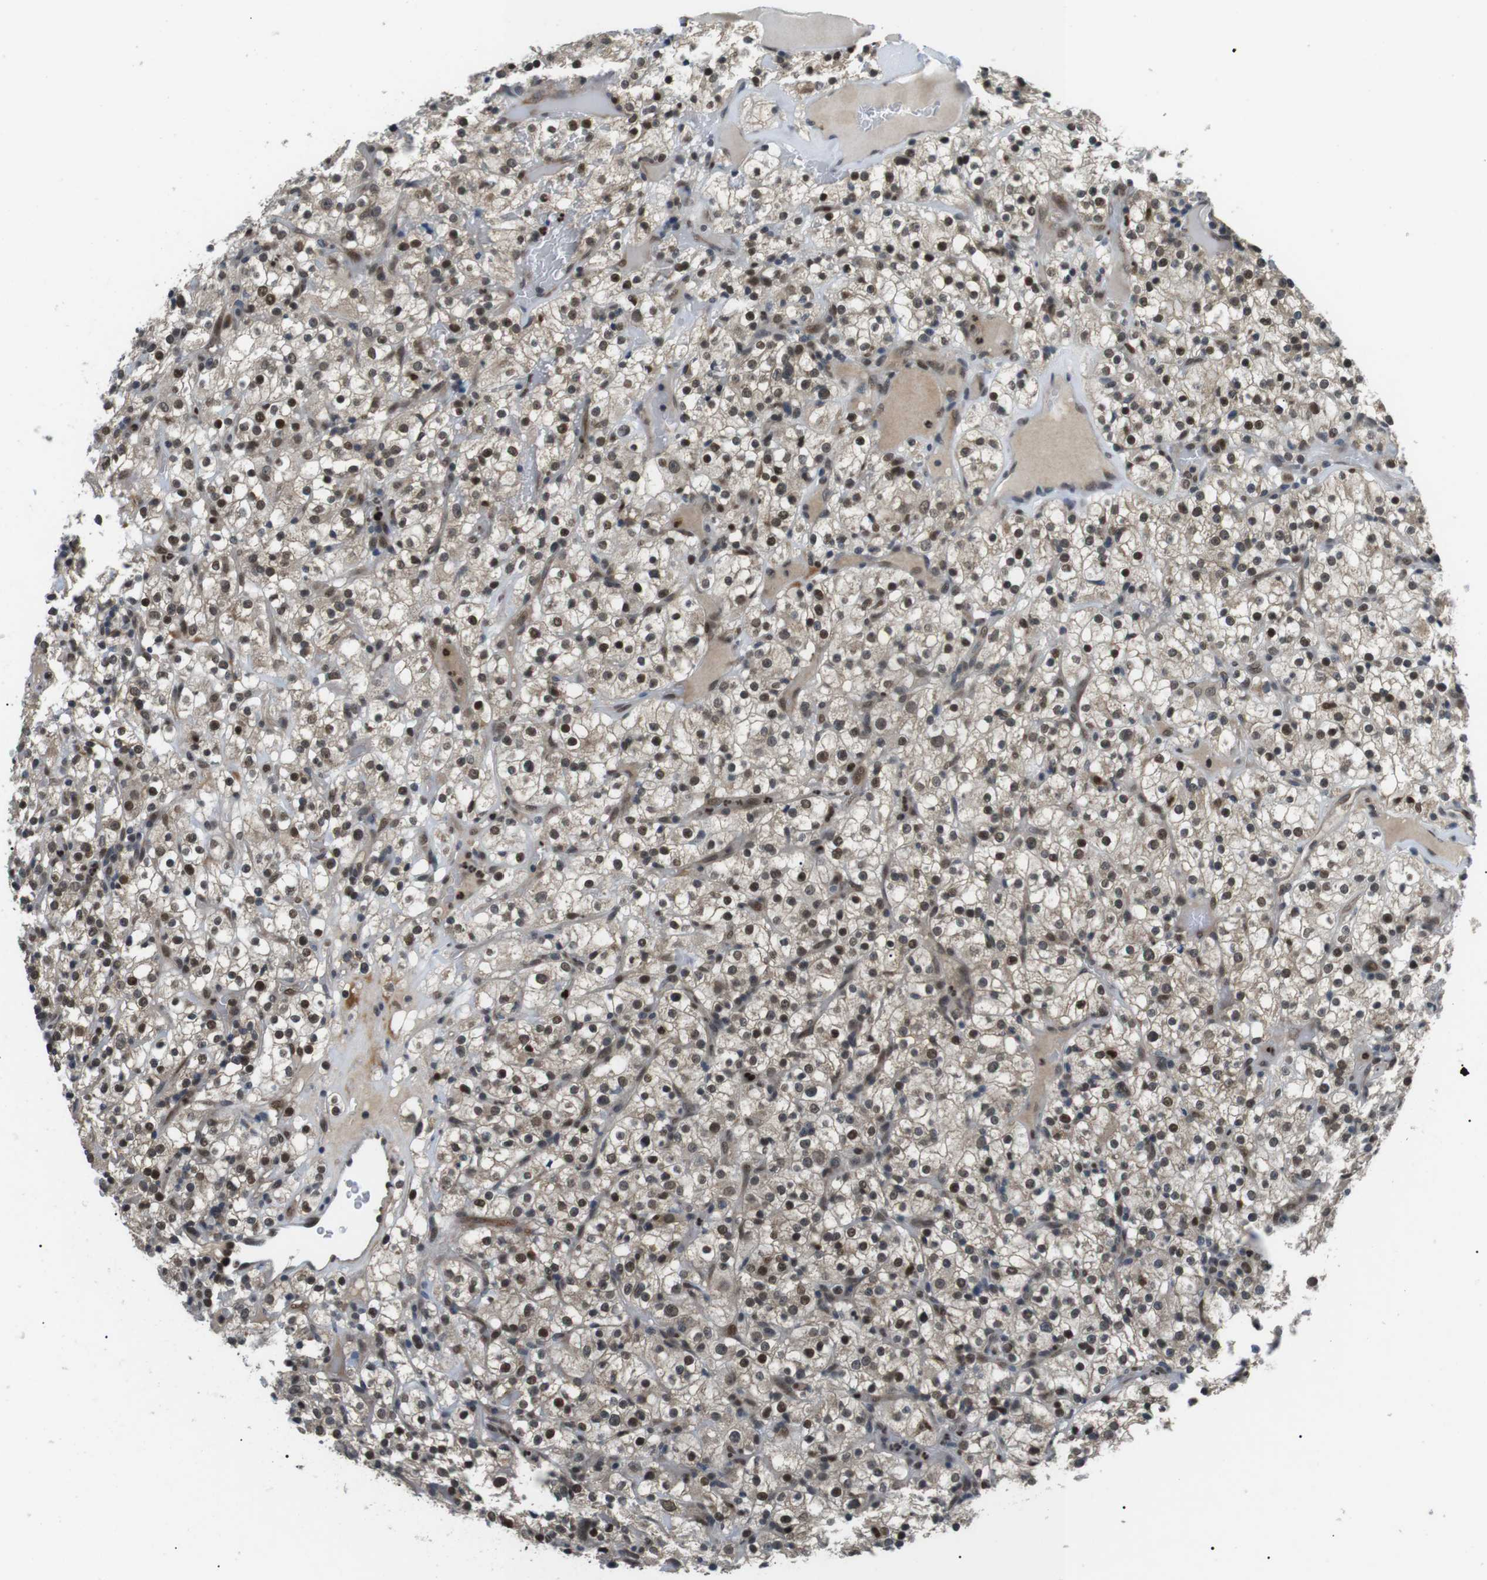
{"staining": {"intensity": "strong", "quantity": ">75%", "location": "nuclear"}, "tissue": "renal cancer", "cell_type": "Tumor cells", "image_type": "cancer", "snomed": [{"axis": "morphology", "description": "Normal tissue, NOS"}, {"axis": "morphology", "description": "Adenocarcinoma, NOS"}, {"axis": "topography", "description": "Kidney"}], "caption": "Renal adenocarcinoma tissue reveals strong nuclear positivity in about >75% of tumor cells", "gene": "ORAI3", "patient": {"sex": "female", "age": 72}}